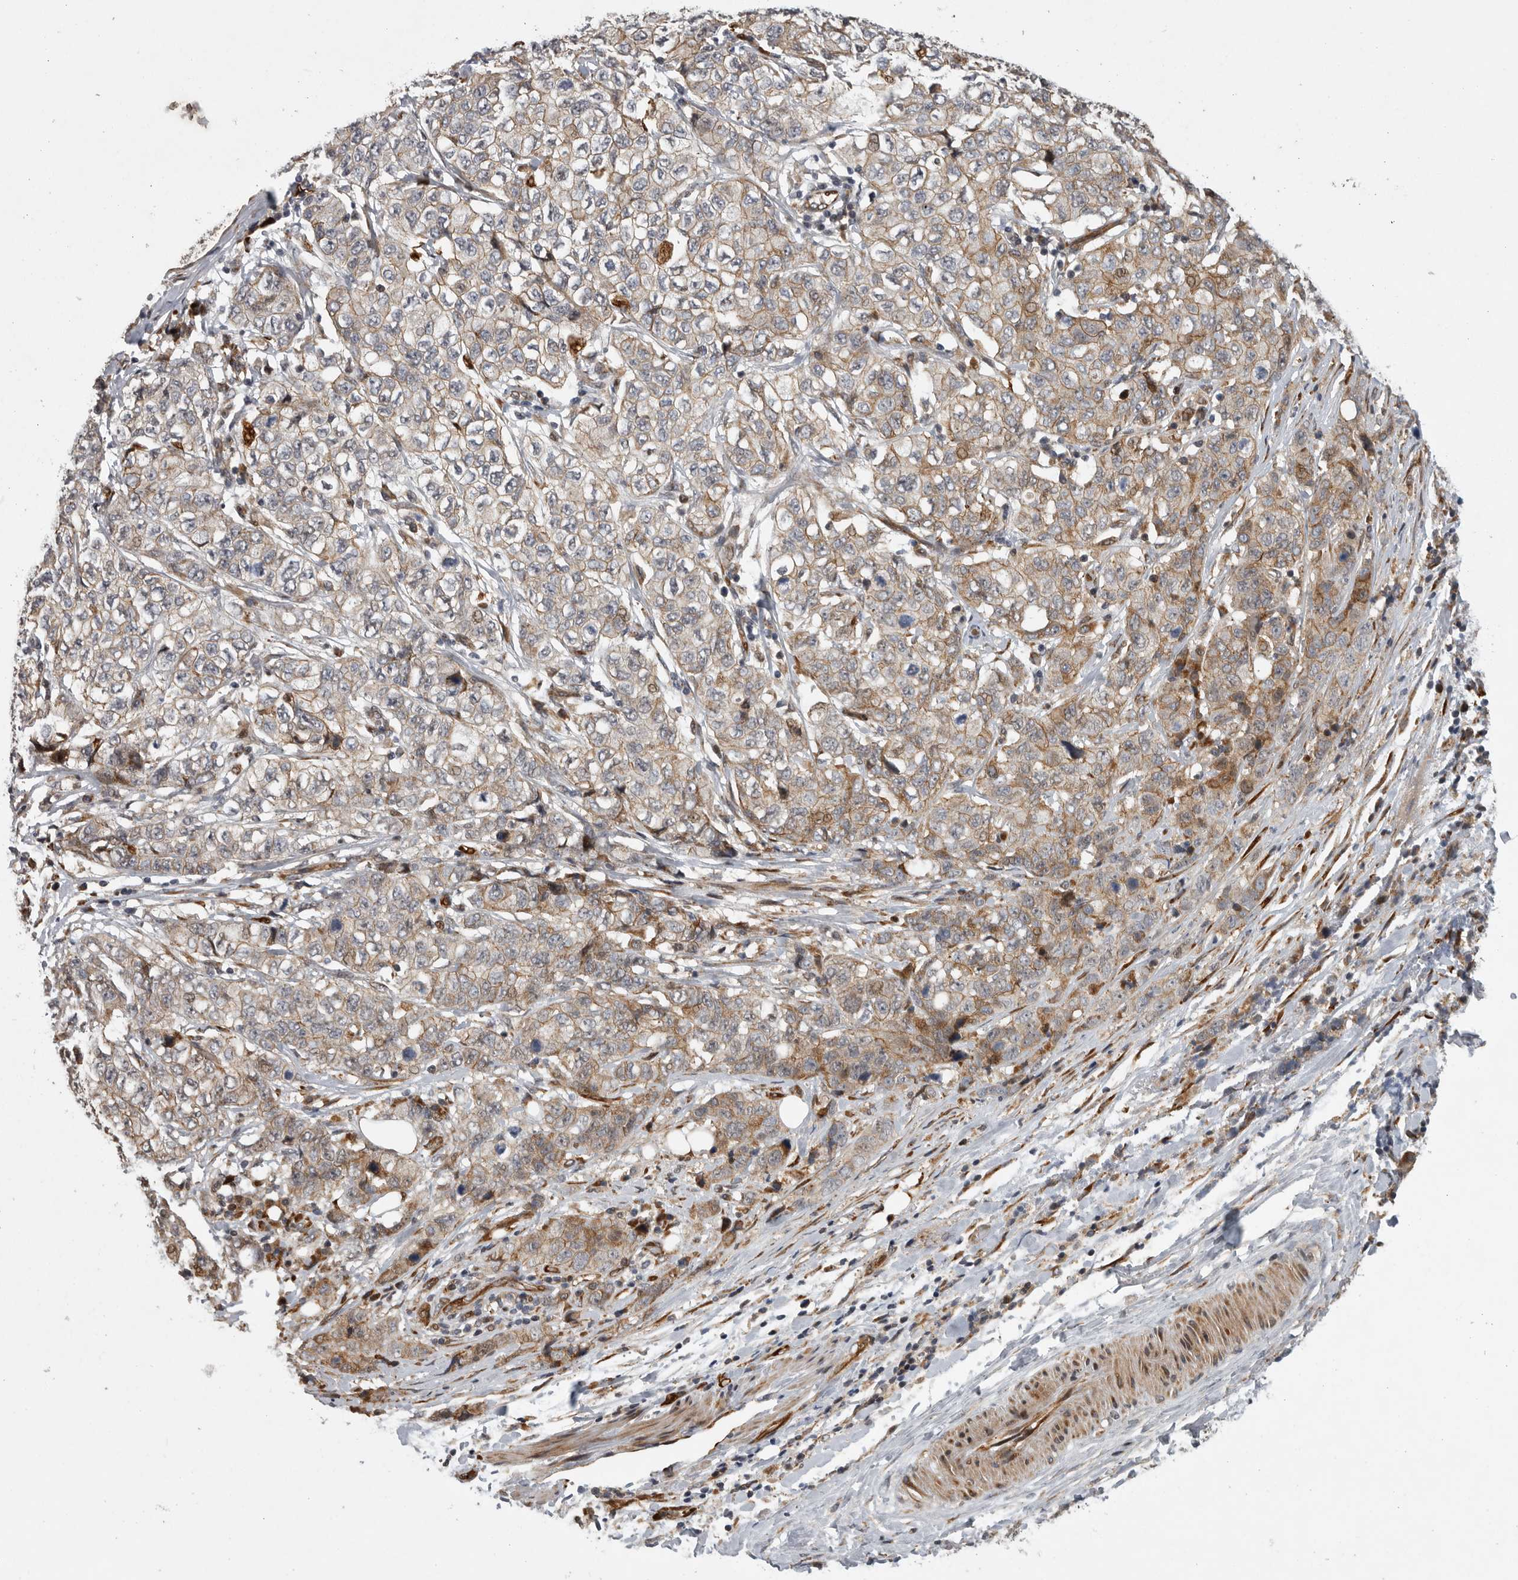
{"staining": {"intensity": "weak", "quantity": ">75%", "location": "cytoplasmic/membranous"}, "tissue": "stomach cancer", "cell_type": "Tumor cells", "image_type": "cancer", "snomed": [{"axis": "morphology", "description": "Adenocarcinoma, NOS"}, {"axis": "topography", "description": "Stomach"}], "caption": "Immunohistochemistry photomicrograph of neoplastic tissue: human stomach cancer (adenocarcinoma) stained using IHC displays low levels of weak protein expression localized specifically in the cytoplasmic/membranous of tumor cells, appearing as a cytoplasmic/membranous brown color.", "gene": "MPDZ", "patient": {"sex": "male", "age": 48}}